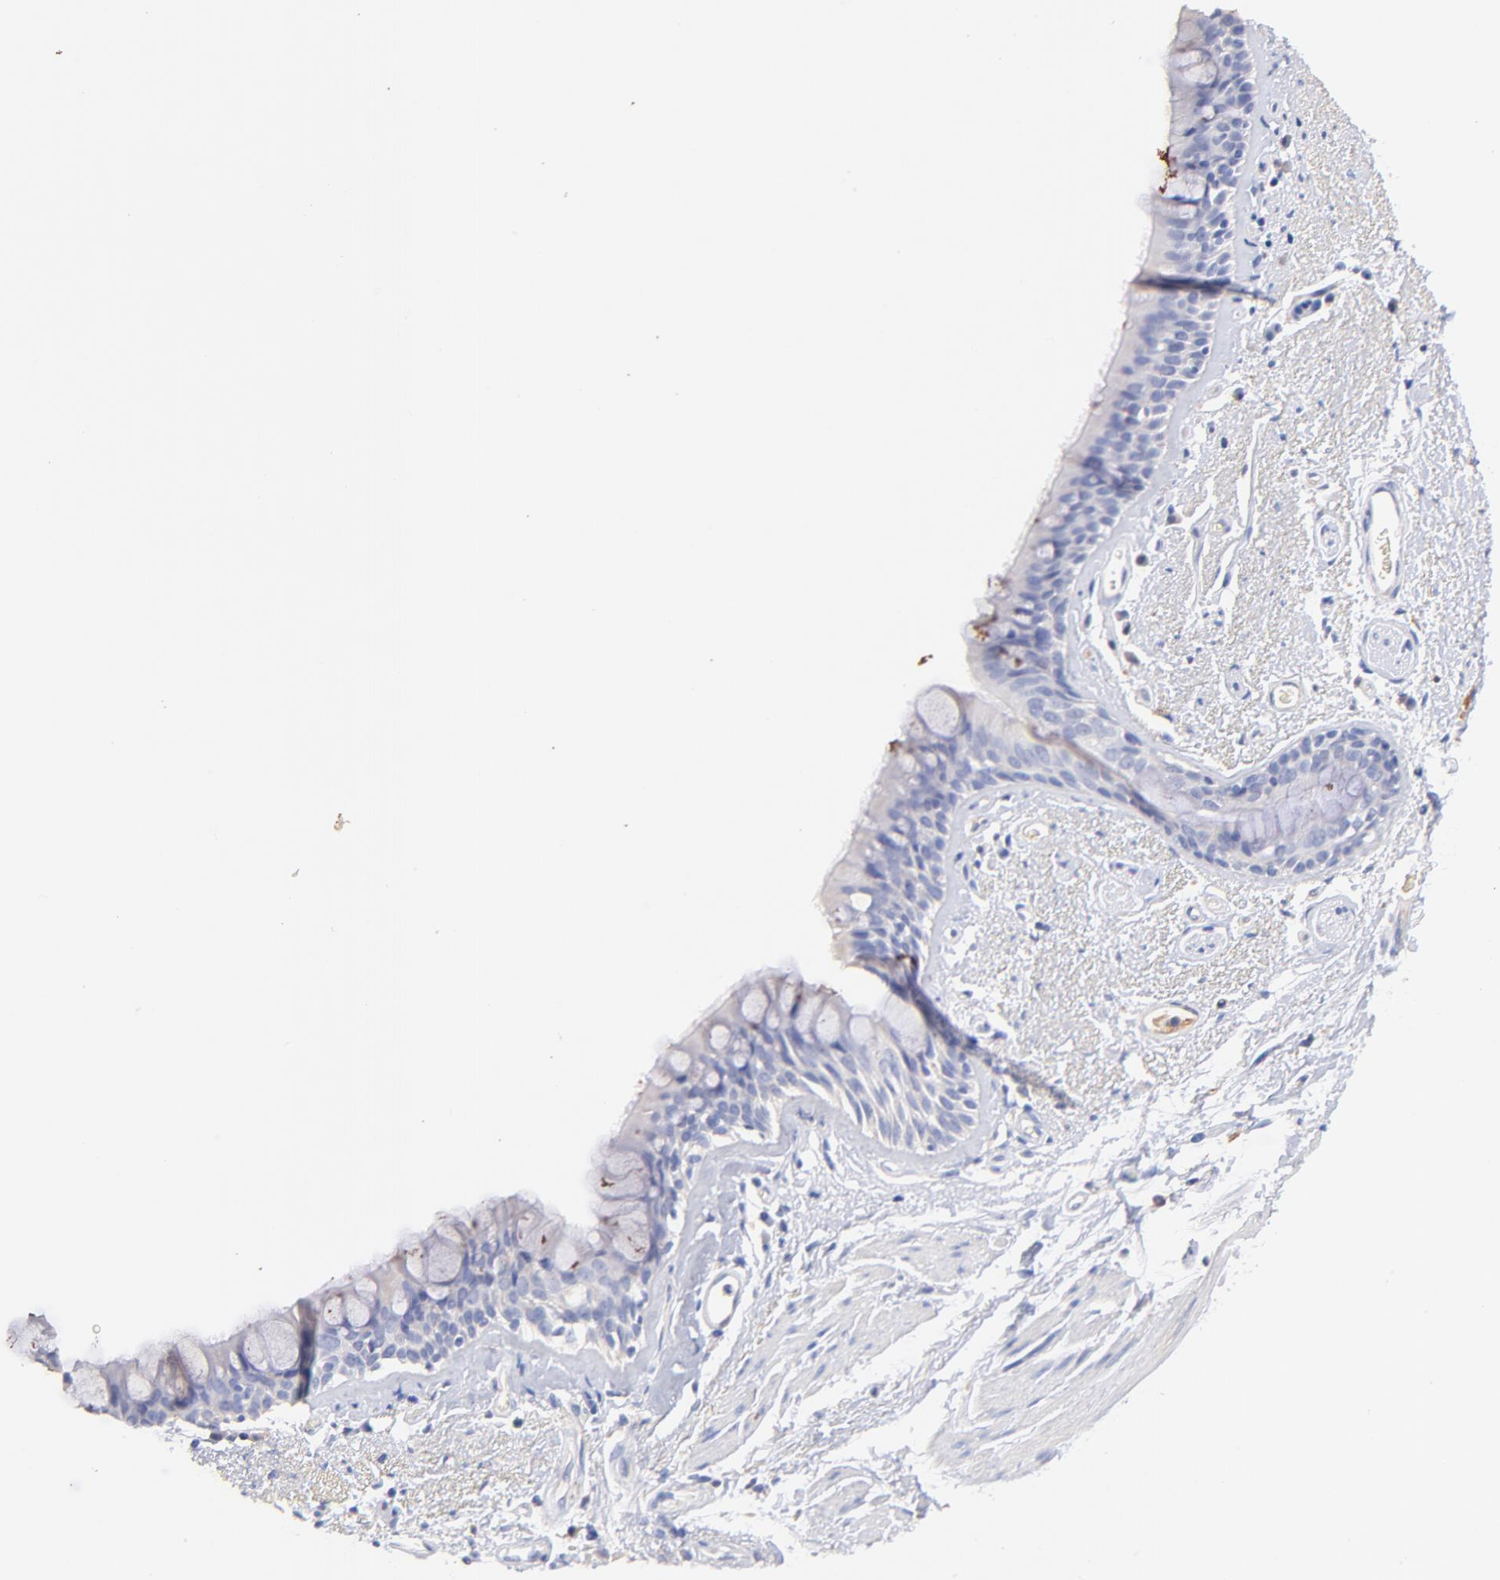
{"staining": {"intensity": "weak", "quantity": ">75%", "location": "cytoplasmic/membranous"}, "tissue": "bronchus", "cell_type": "Respiratory epithelial cells", "image_type": "normal", "snomed": [{"axis": "morphology", "description": "Normal tissue, NOS"}, {"axis": "morphology", "description": "Adenocarcinoma, NOS"}, {"axis": "topography", "description": "Bronchus"}, {"axis": "topography", "description": "Lung"}], "caption": "Benign bronchus was stained to show a protein in brown. There is low levels of weak cytoplasmic/membranous staining in about >75% of respiratory epithelial cells. (DAB (3,3'-diaminobenzidine) IHC, brown staining for protein, blue staining for nuclei).", "gene": "IGLV7", "patient": {"sex": "female", "age": 54}}